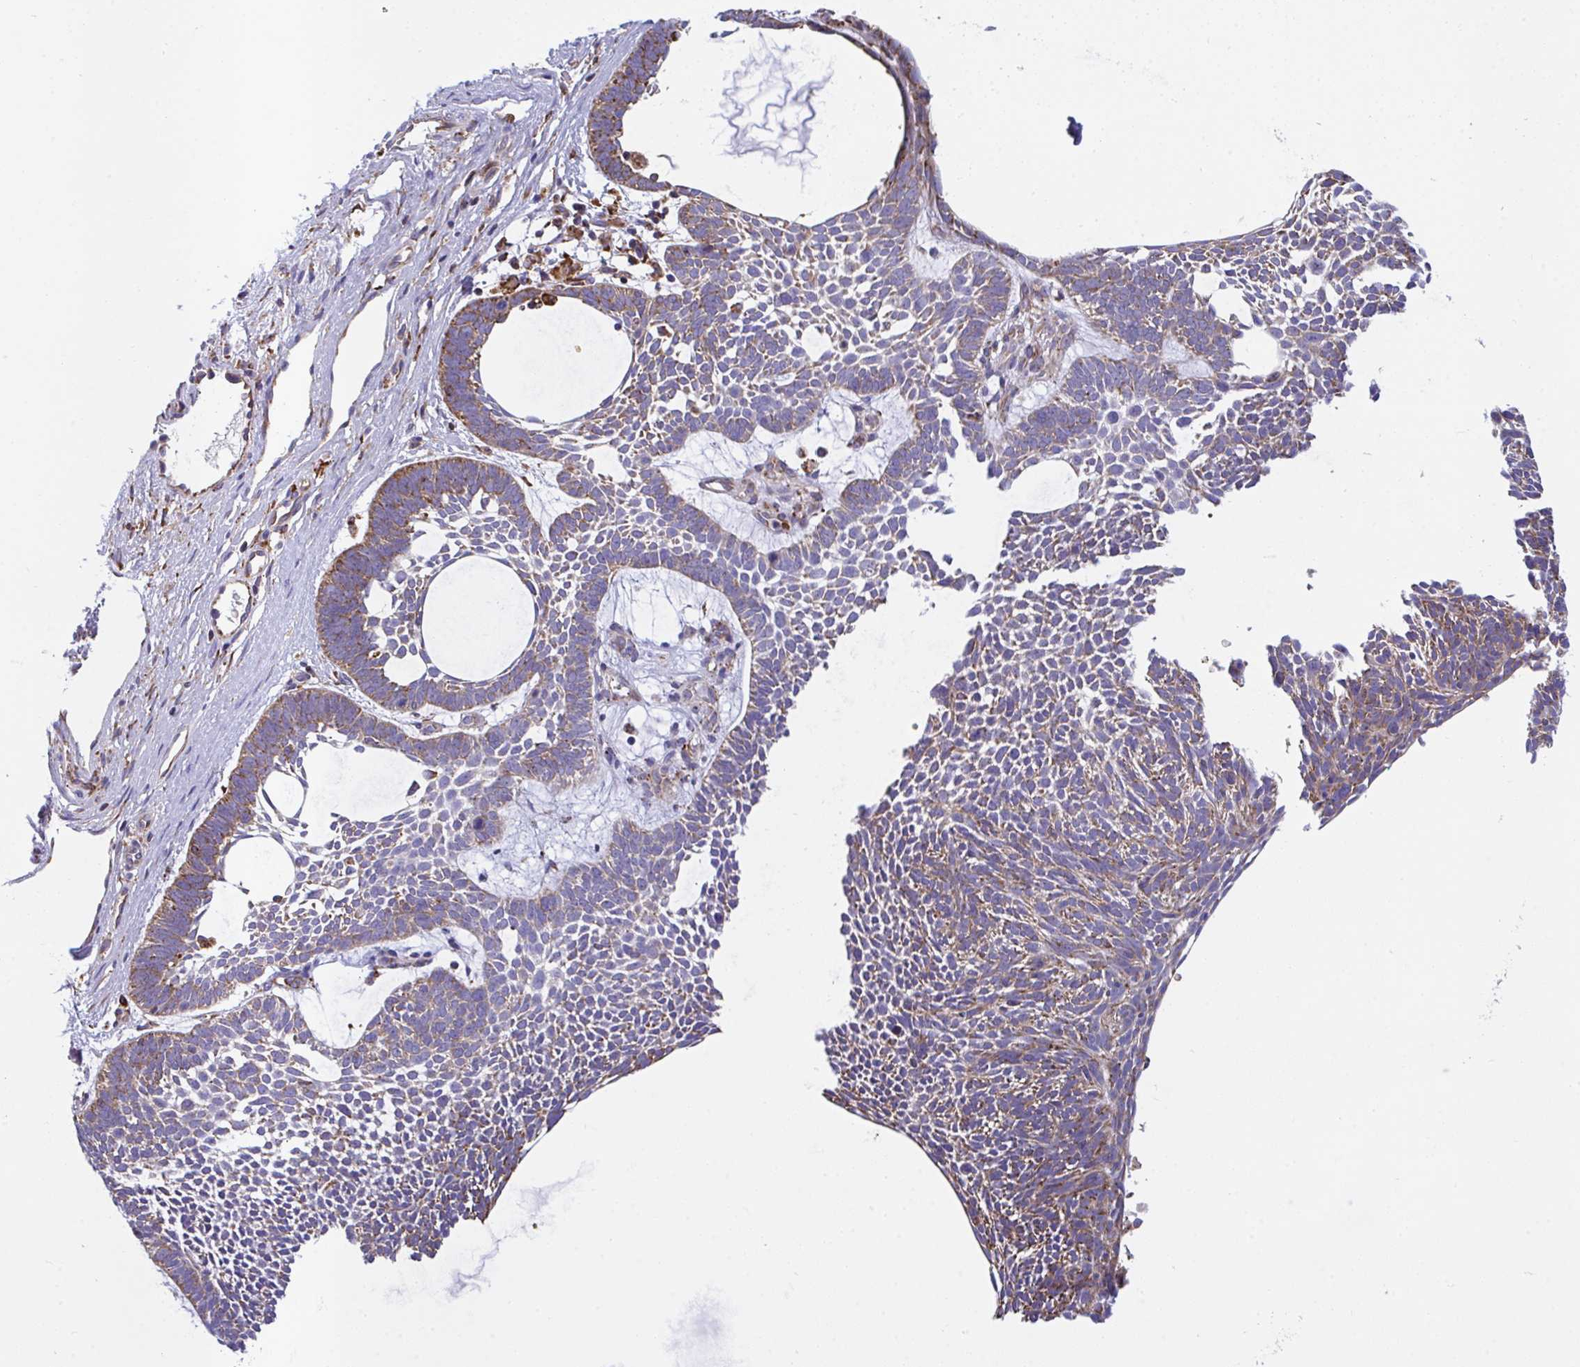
{"staining": {"intensity": "moderate", "quantity": ">75%", "location": "cytoplasmic/membranous"}, "tissue": "skin cancer", "cell_type": "Tumor cells", "image_type": "cancer", "snomed": [{"axis": "morphology", "description": "Basal cell carcinoma"}, {"axis": "topography", "description": "Skin"}, {"axis": "topography", "description": "Skin of face"}], "caption": "Basal cell carcinoma (skin) stained with immunohistochemistry (IHC) displays moderate cytoplasmic/membranous staining in approximately >75% of tumor cells.", "gene": "PEAK3", "patient": {"sex": "male", "age": 83}}